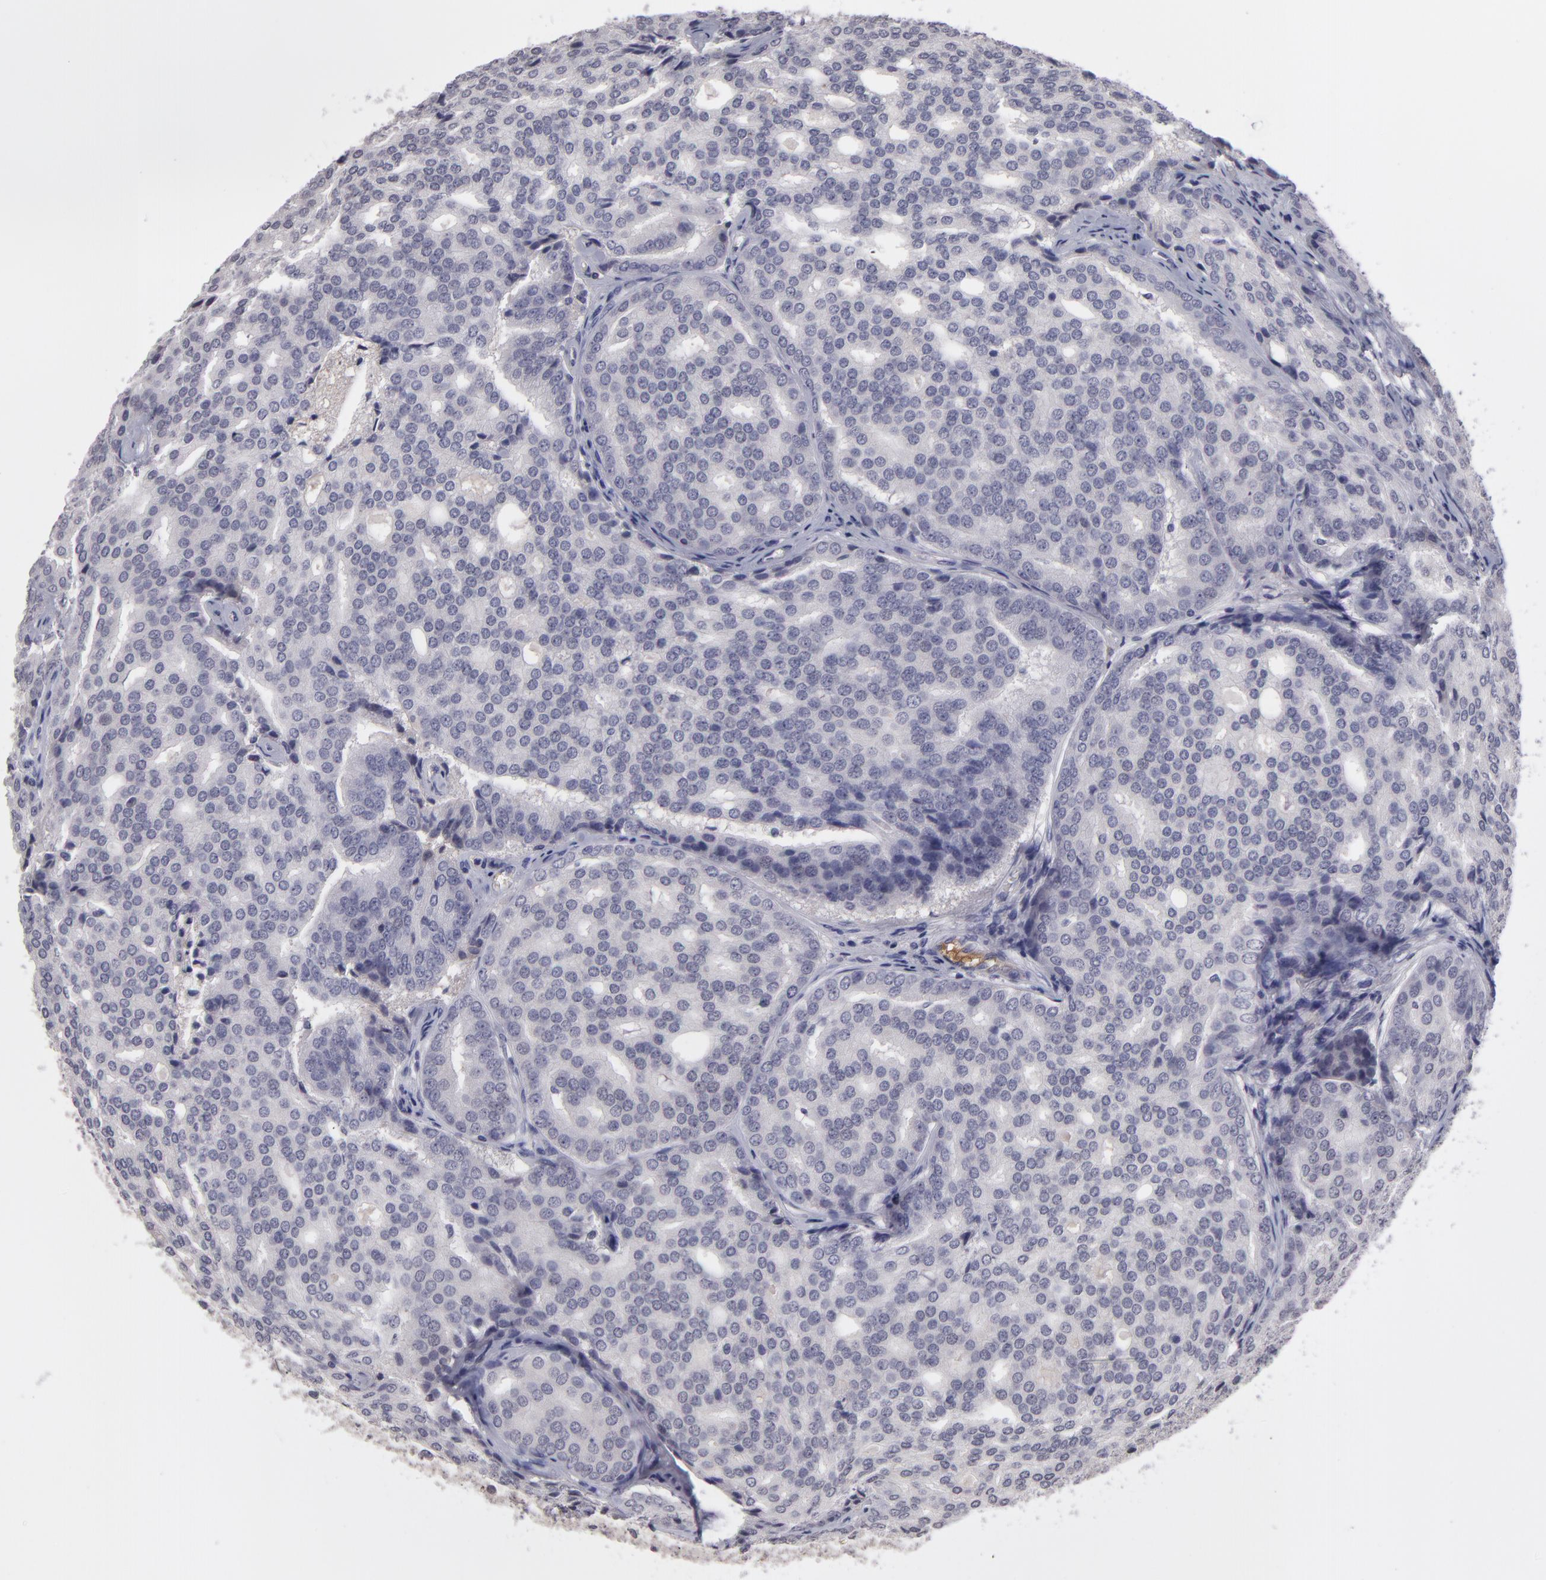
{"staining": {"intensity": "negative", "quantity": "none", "location": "none"}, "tissue": "prostate cancer", "cell_type": "Tumor cells", "image_type": "cancer", "snomed": [{"axis": "morphology", "description": "Adenocarcinoma, High grade"}, {"axis": "topography", "description": "Prostate"}], "caption": "Immunohistochemistry (IHC) image of neoplastic tissue: prostate adenocarcinoma (high-grade) stained with DAB exhibits no significant protein expression in tumor cells.", "gene": "ITIH4", "patient": {"sex": "male", "age": 64}}